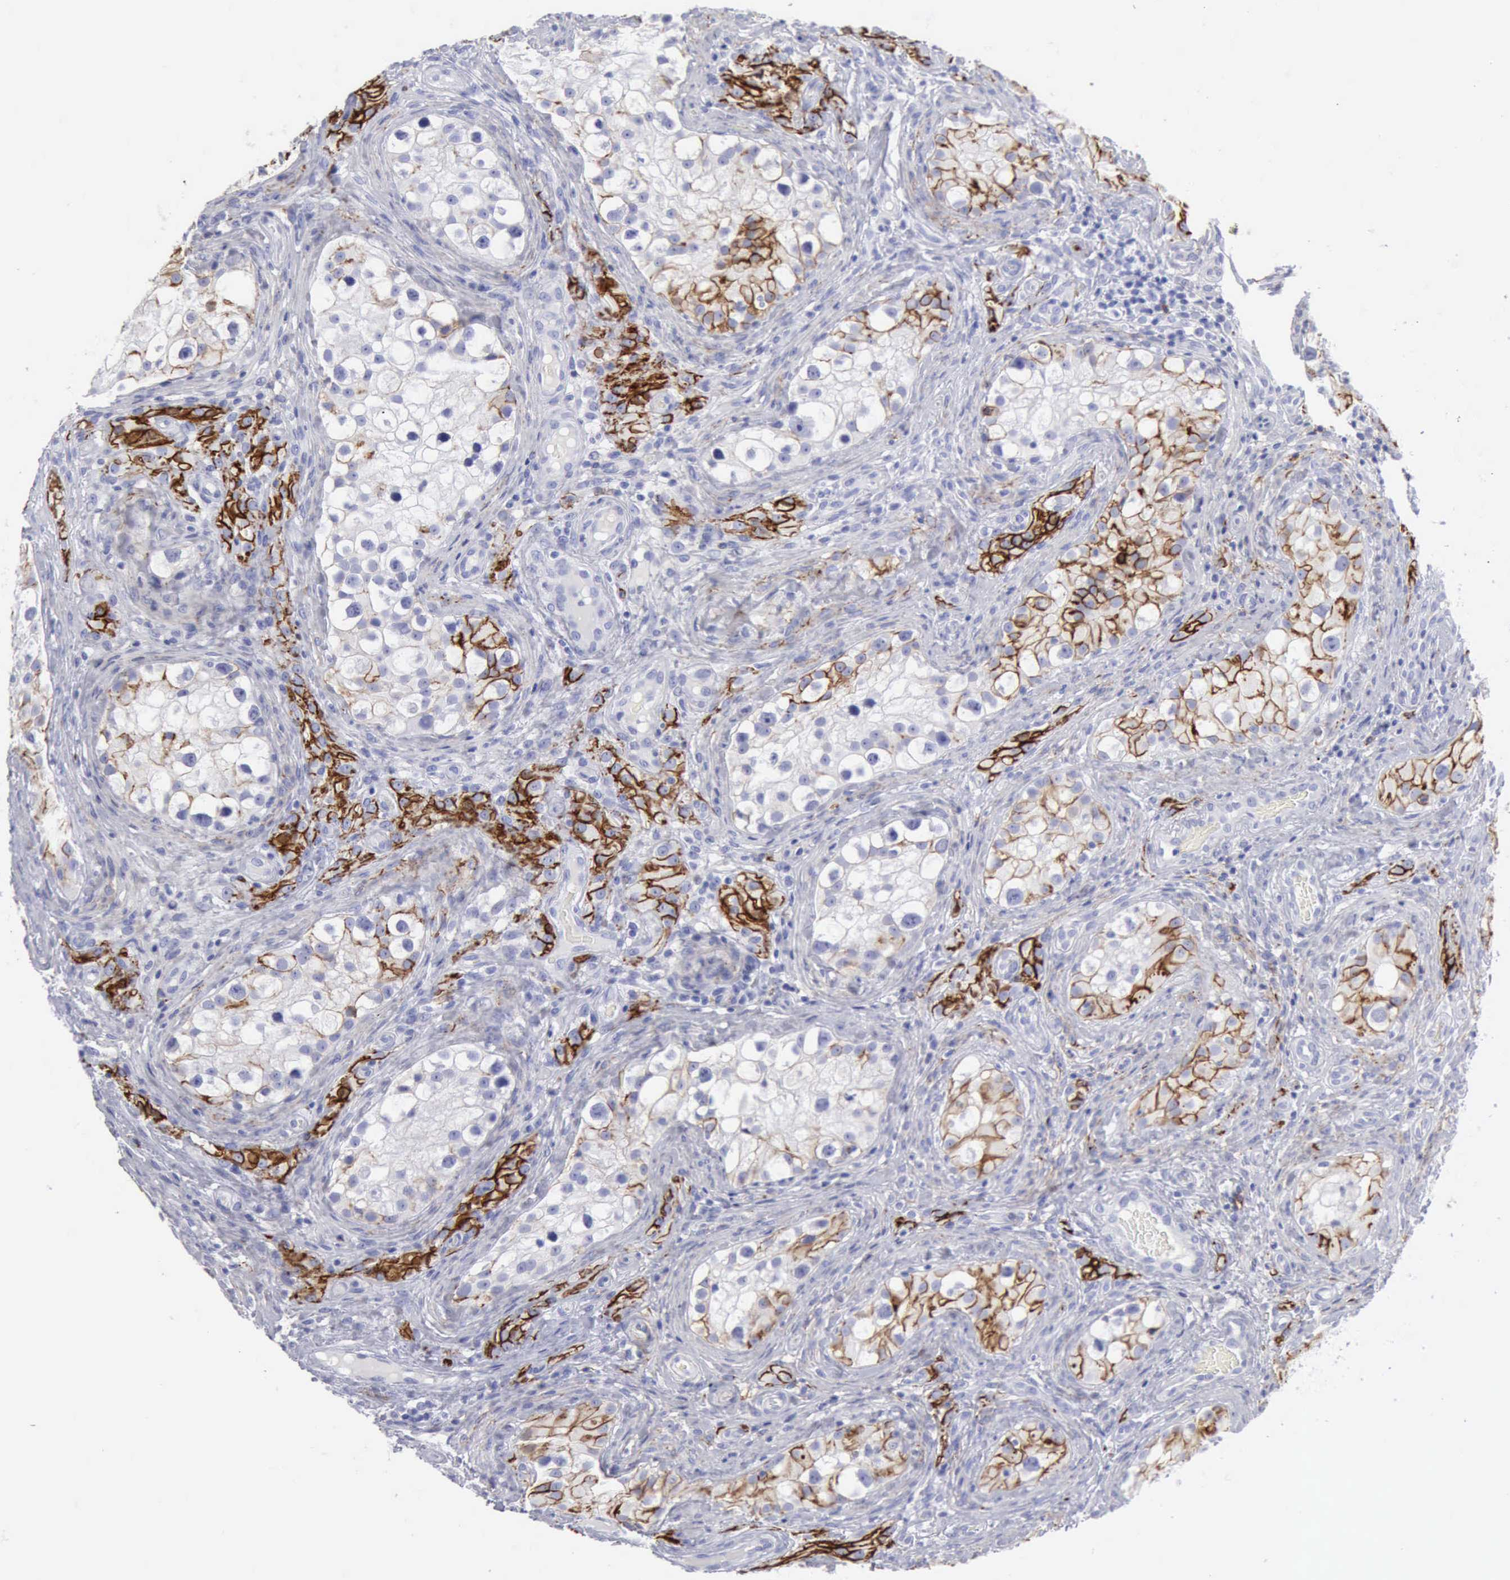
{"staining": {"intensity": "negative", "quantity": "none", "location": "none"}, "tissue": "testis cancer", "cell_type": "Tumor cells", "image_type": "cancer", "snomed": [{"axis": "morphology", "description": "Carcinoma, Embryonal, NOS"}, {"axis": "topography", "description": "Testis"}], "caption": "Testis cancer was stained to show a protein in brown. There is no significant staining in tumor cells.", "gene": "NCAM1", "patient": {"sex": "male", "age": 31}}